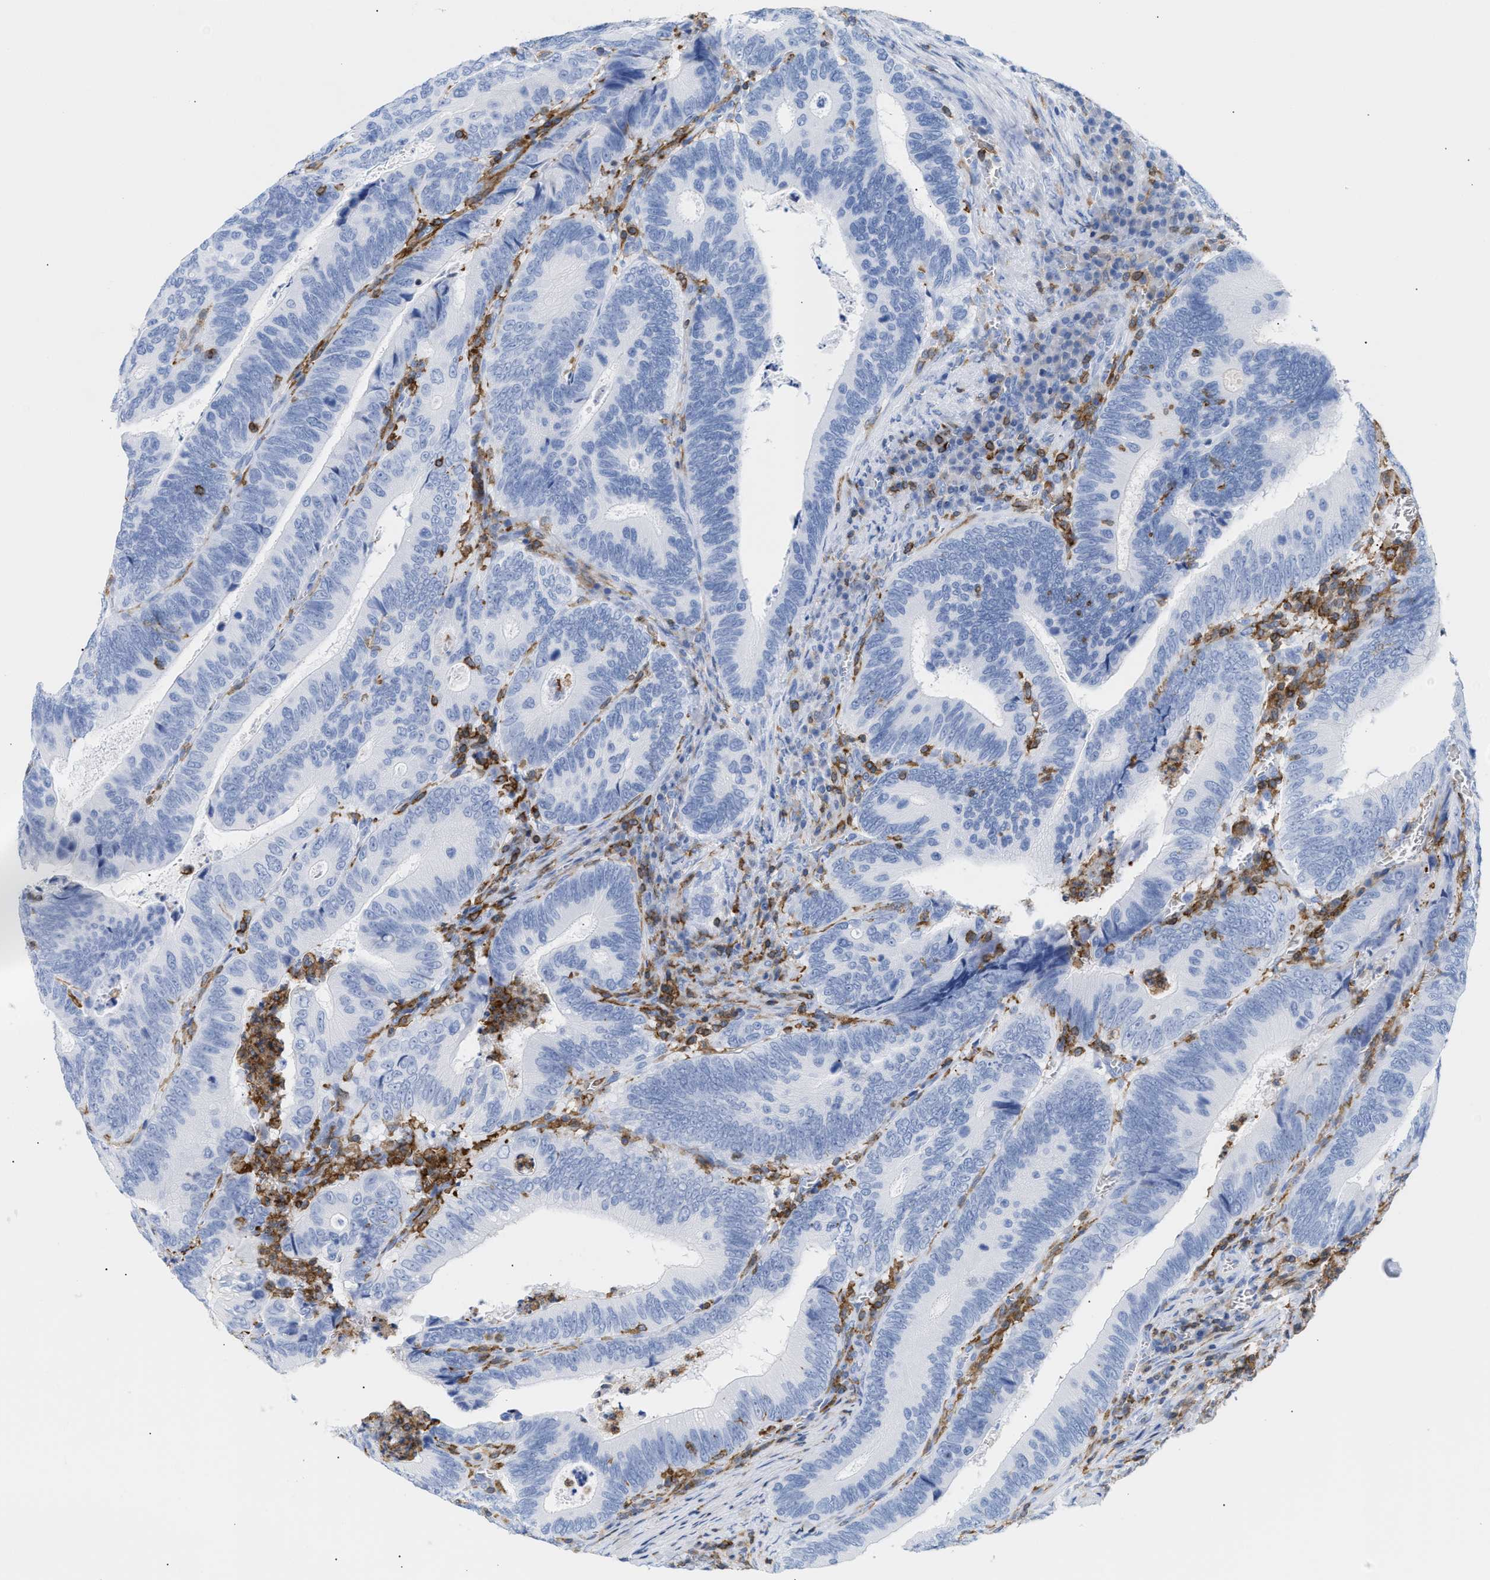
{"staining": {"intensity": "negative", "quantity": "none", "location": "none"}, "tissue": "colorectal cancer", "cell_type": "Tumor cells", "image_type": "cancer", "snomed": [{"axis": "morphology", "description": "Inflammation, NOS"}, {"axis": "morphology", "description": "Adenocarcinoma, NOS"}, {"axis": "topography", "description": "Colon"}], "caption": "An image of human colorectal cancer is negative for staining in tumor cells.", "gene": "LCP1", "patient": {"sex": "male", "age": 72}}